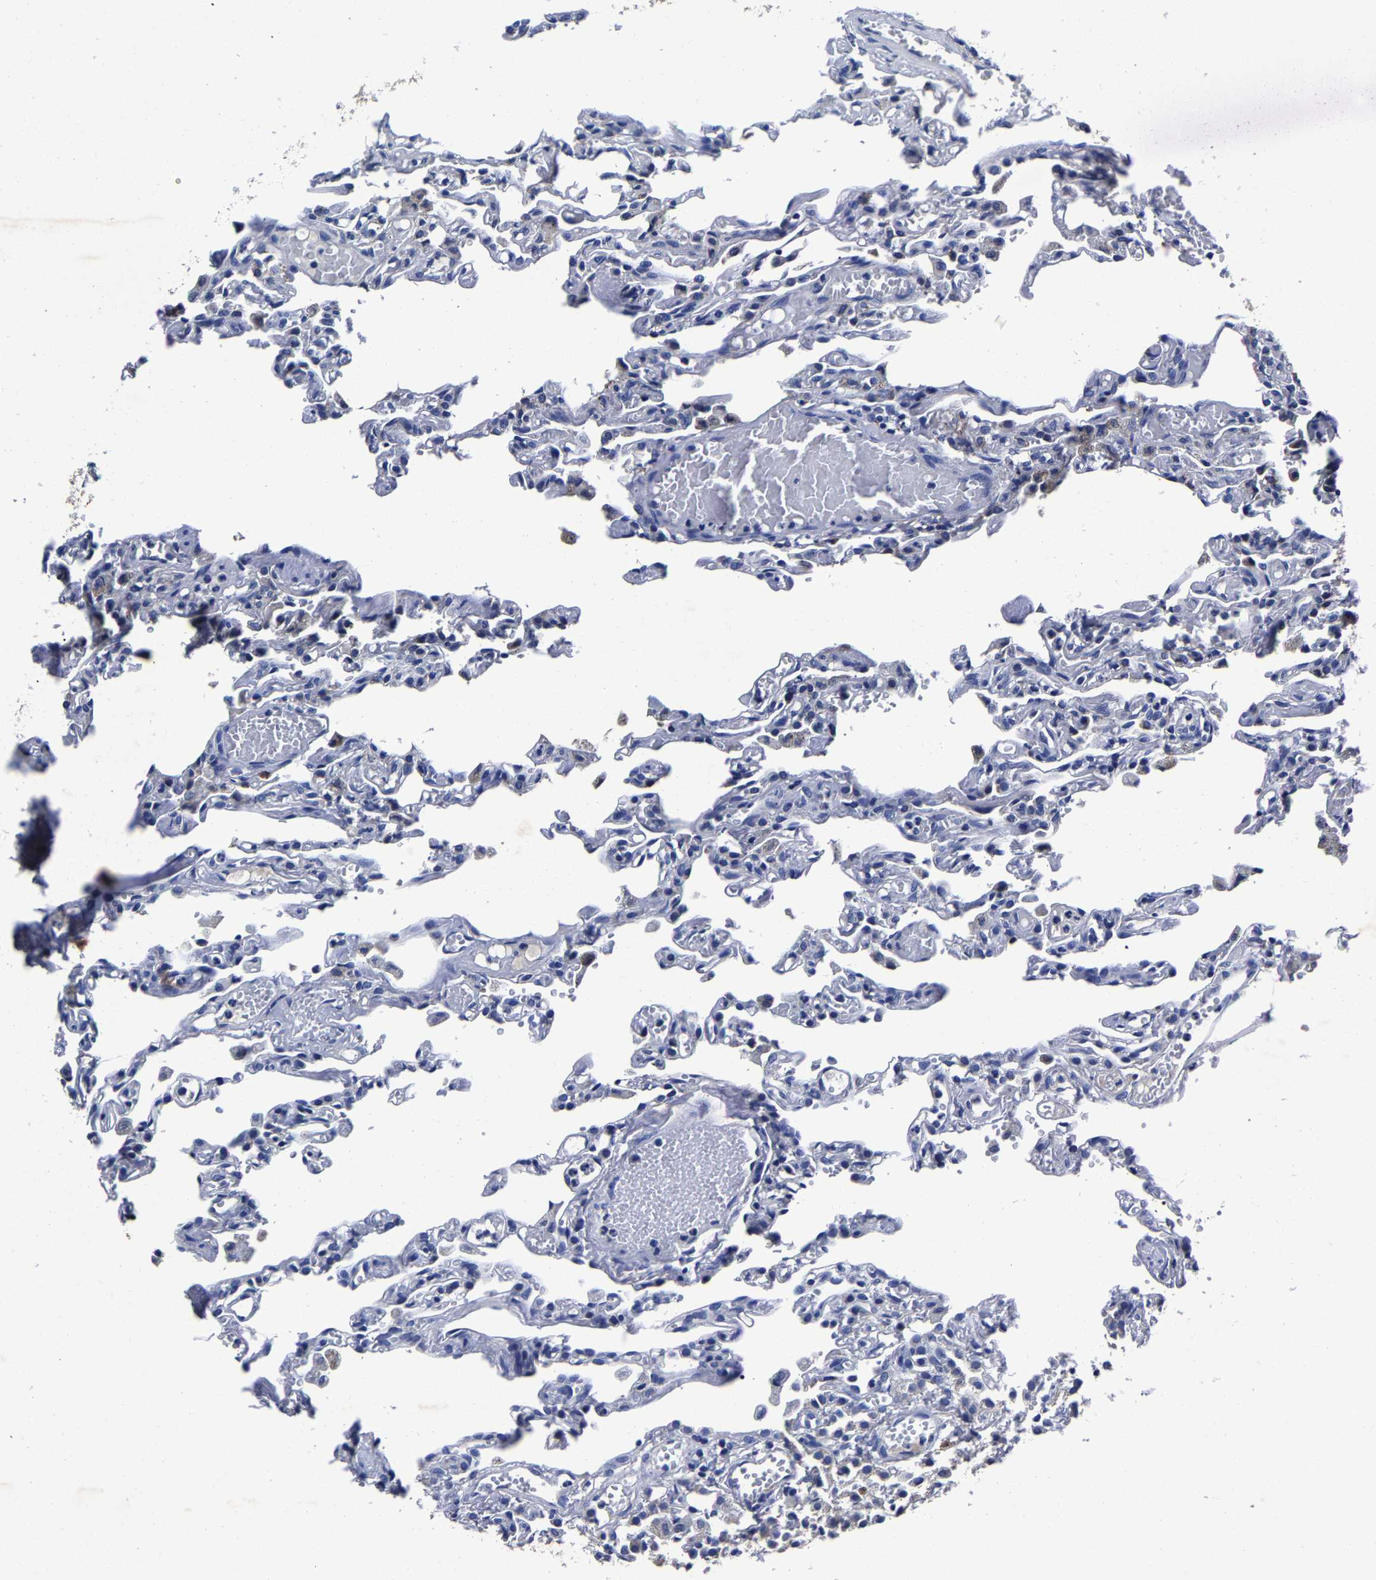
{"staining": {"intensity": "negative", "quantity": "none", "location": "none"}, "tissue": "lung", "cell_type": "Alveolar cells", "image_type": "normal", "snomed": [{"axis": "morphology", "description": "Normal tissue, NOS"}, {"axis": "topography", "description": "Lung"}], "caption": "Alveolar cells are negative for brown protein staining in benign lung. (Brightfield microscopy of DAB (3,3'-diaminobenzidine) immunohistochemistry at high magnification).", "gene": "PSPH", "patient": {"sex": "male", "age": 21}}